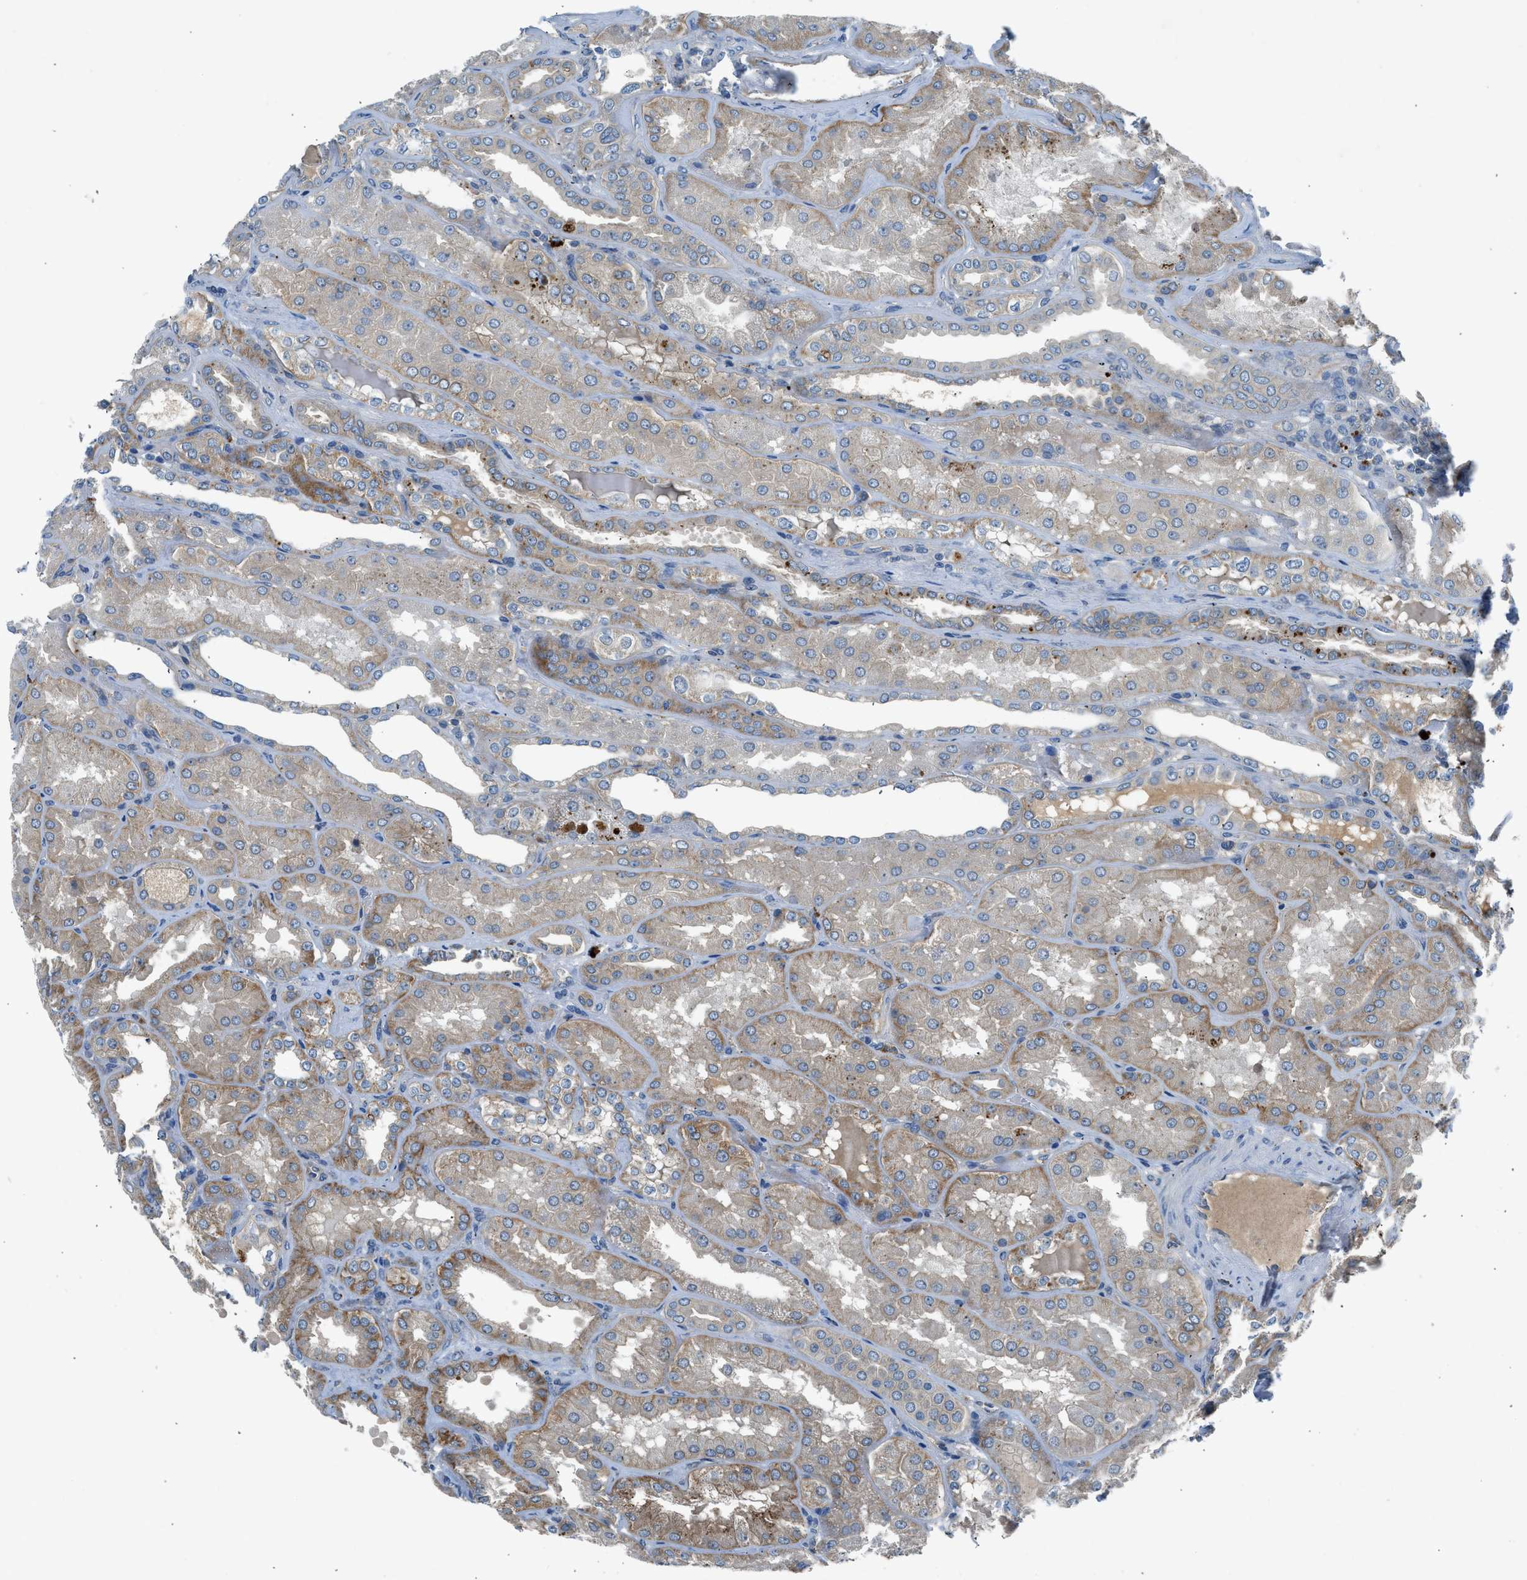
{"staining": {"intensity": "weak", "quantity": "<25%", "location": "cytoplasmic/membranous"}, "tissue": "kidney", "cell_type": "Cells in glomeruli", "image_type": "normal", "snomed": [{"axis": "morphology", "description": "Normal tissue, NOS"}, {"axis": "topography", "description": "Kidney"}], "caption": "The immunohistochemistry image has no significant positivity in cells in glomeruli of kidney.", "gene": "BMP1", "patient": {"sex": "female", "age": 56}}